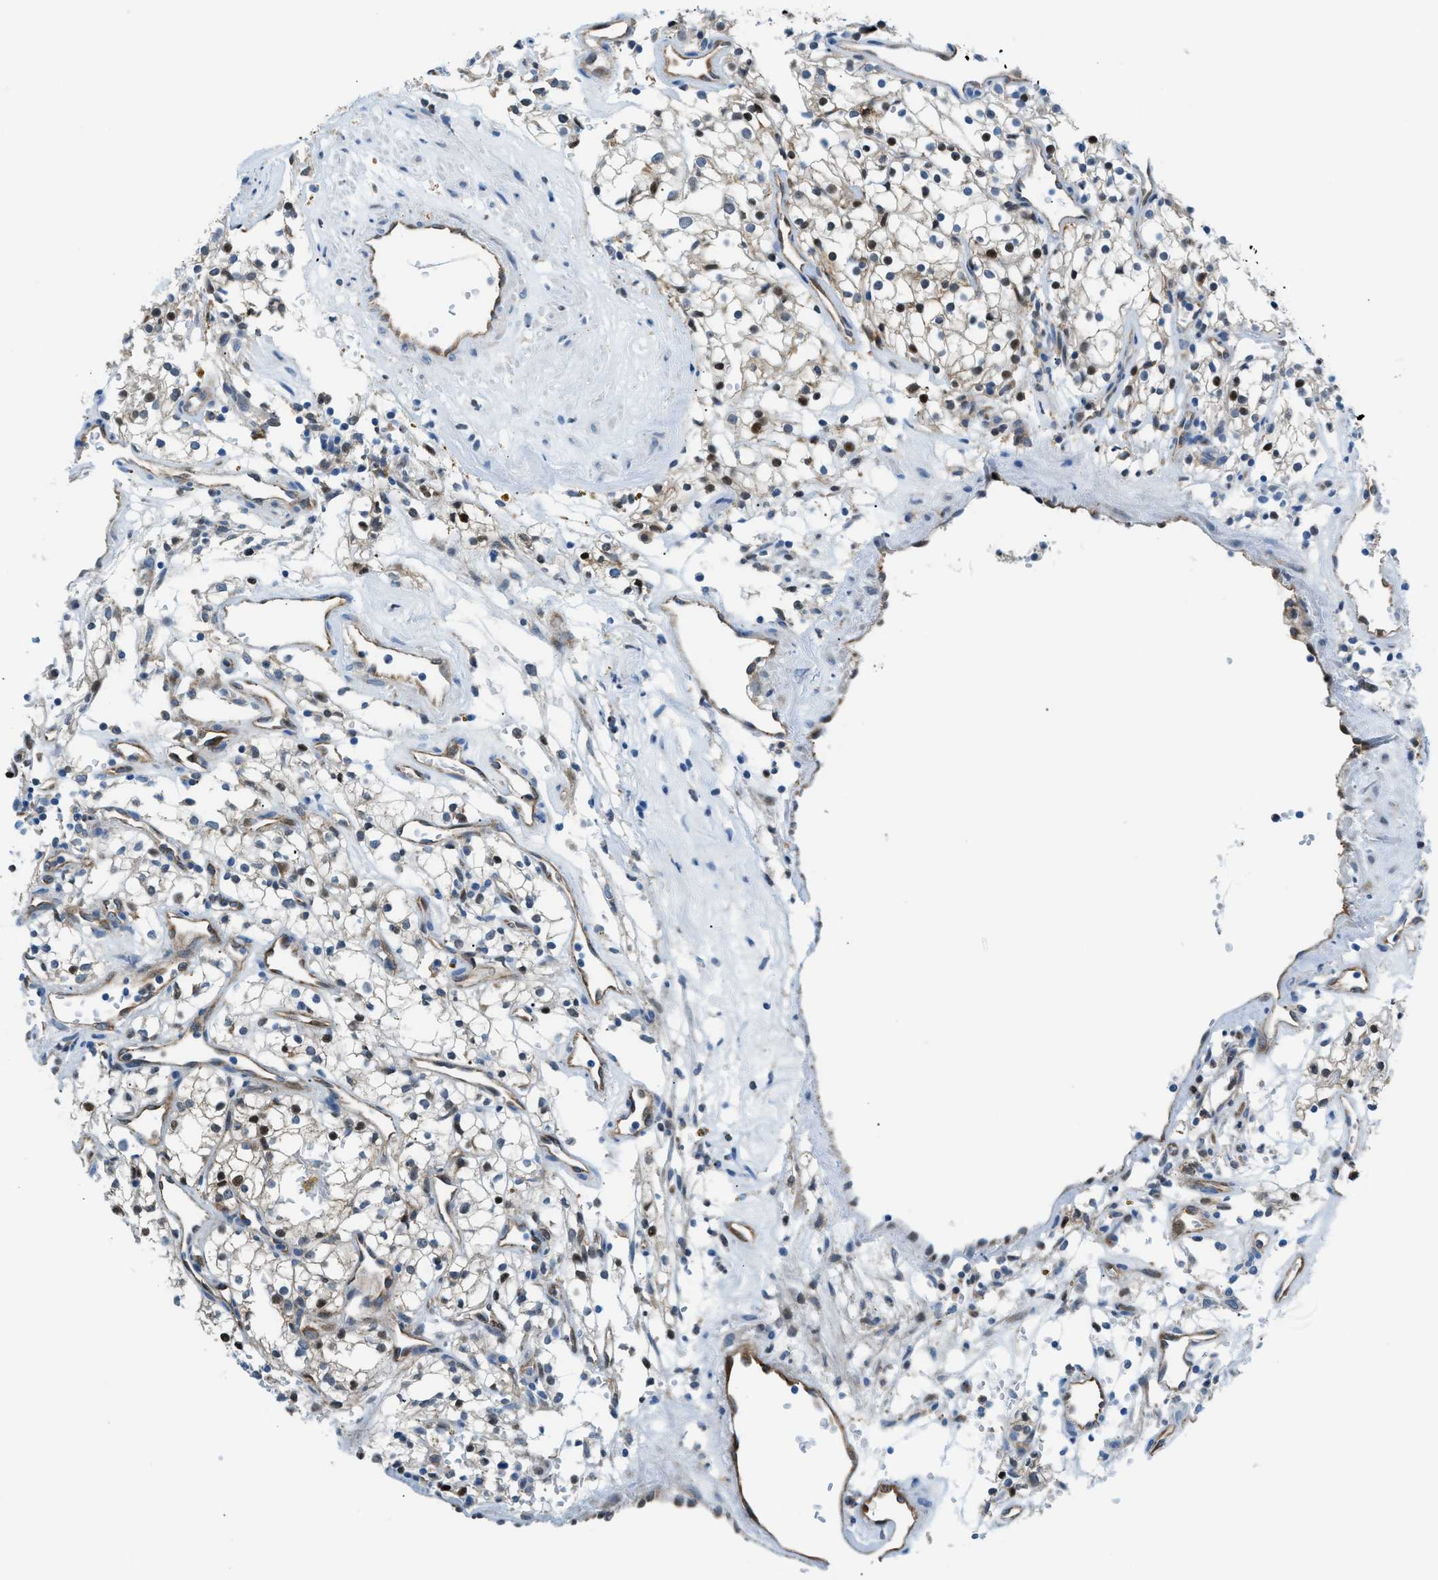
{"staining": {"intensity": "moderate", "quantity": ">75%", "location": "cytoplasmic/membranous"}, "tissue": "renal cancer", "cell_type": "Tumor cells", "image_type": "cancer", "snomed": [{"axis": "morphology", "description": "Adenocarcinoma, NOS"}, {"axis": "topography", "description": "Kidney"}], "caption": "An image showing moderate cytoplasmic/membranous staining in approximately >75% of tumor cells in renal cancer, as visualized by brown immunohistochemical staining.", "gene": "YWHAE", "patient": {"sex": "male", "age": 59}}